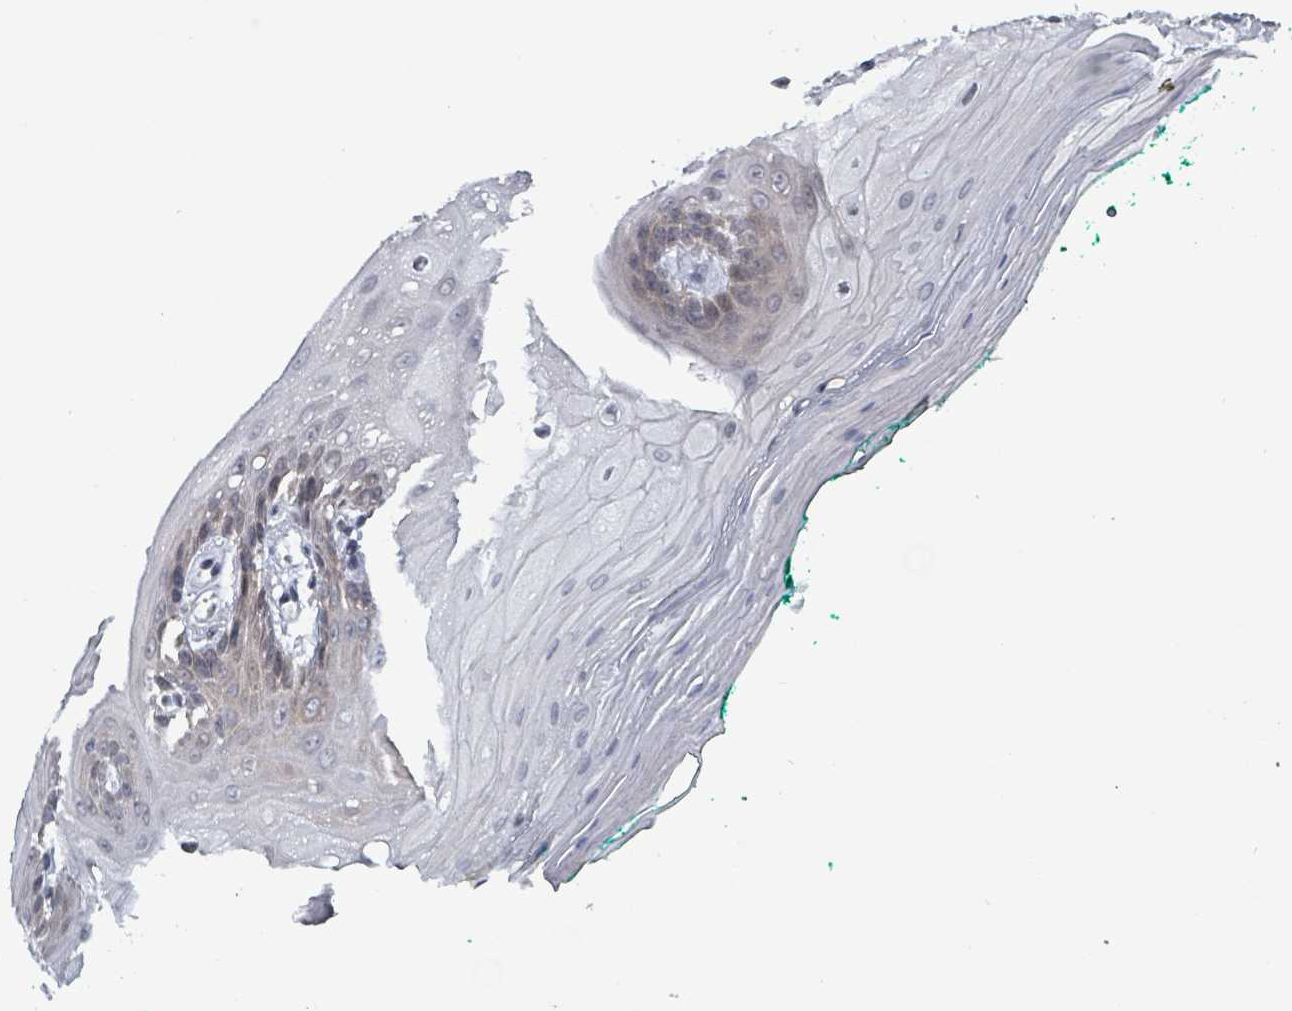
{"staining": {"intensity": "weak", "quantity": "<25%", "location": "cytoplasmic/membranous,nuclear"}, "tissue": "oral mucosa", "cell_type": "Squamous epithelial cells", "image_type": "normal", "snomed": [{"axis": "morphology", "description": "Normal tissue, NOS"}, {"axis": "morphology", "description": "Squamous cell carcinoma, NOS"}, {"axis": "topography", "description": "Oral tissue"}, {"axis": "topography", "description": "Tounge, NOS"}, {"axis": "topography", "description": "Head-Neck"}], "caption": "An IHC image of benign oral mucosa is shown. There is no staining in squamous epithelial cells of oral mucosa. (Stains: DAB (3,3'-diaminobenzidine) immunohistochemistry with hematoxylin counter stain, Microscopy: brightfield microscopy at high magnification).", "gene": "BIVM", "patient": {"sex": "male", "age": 79}}